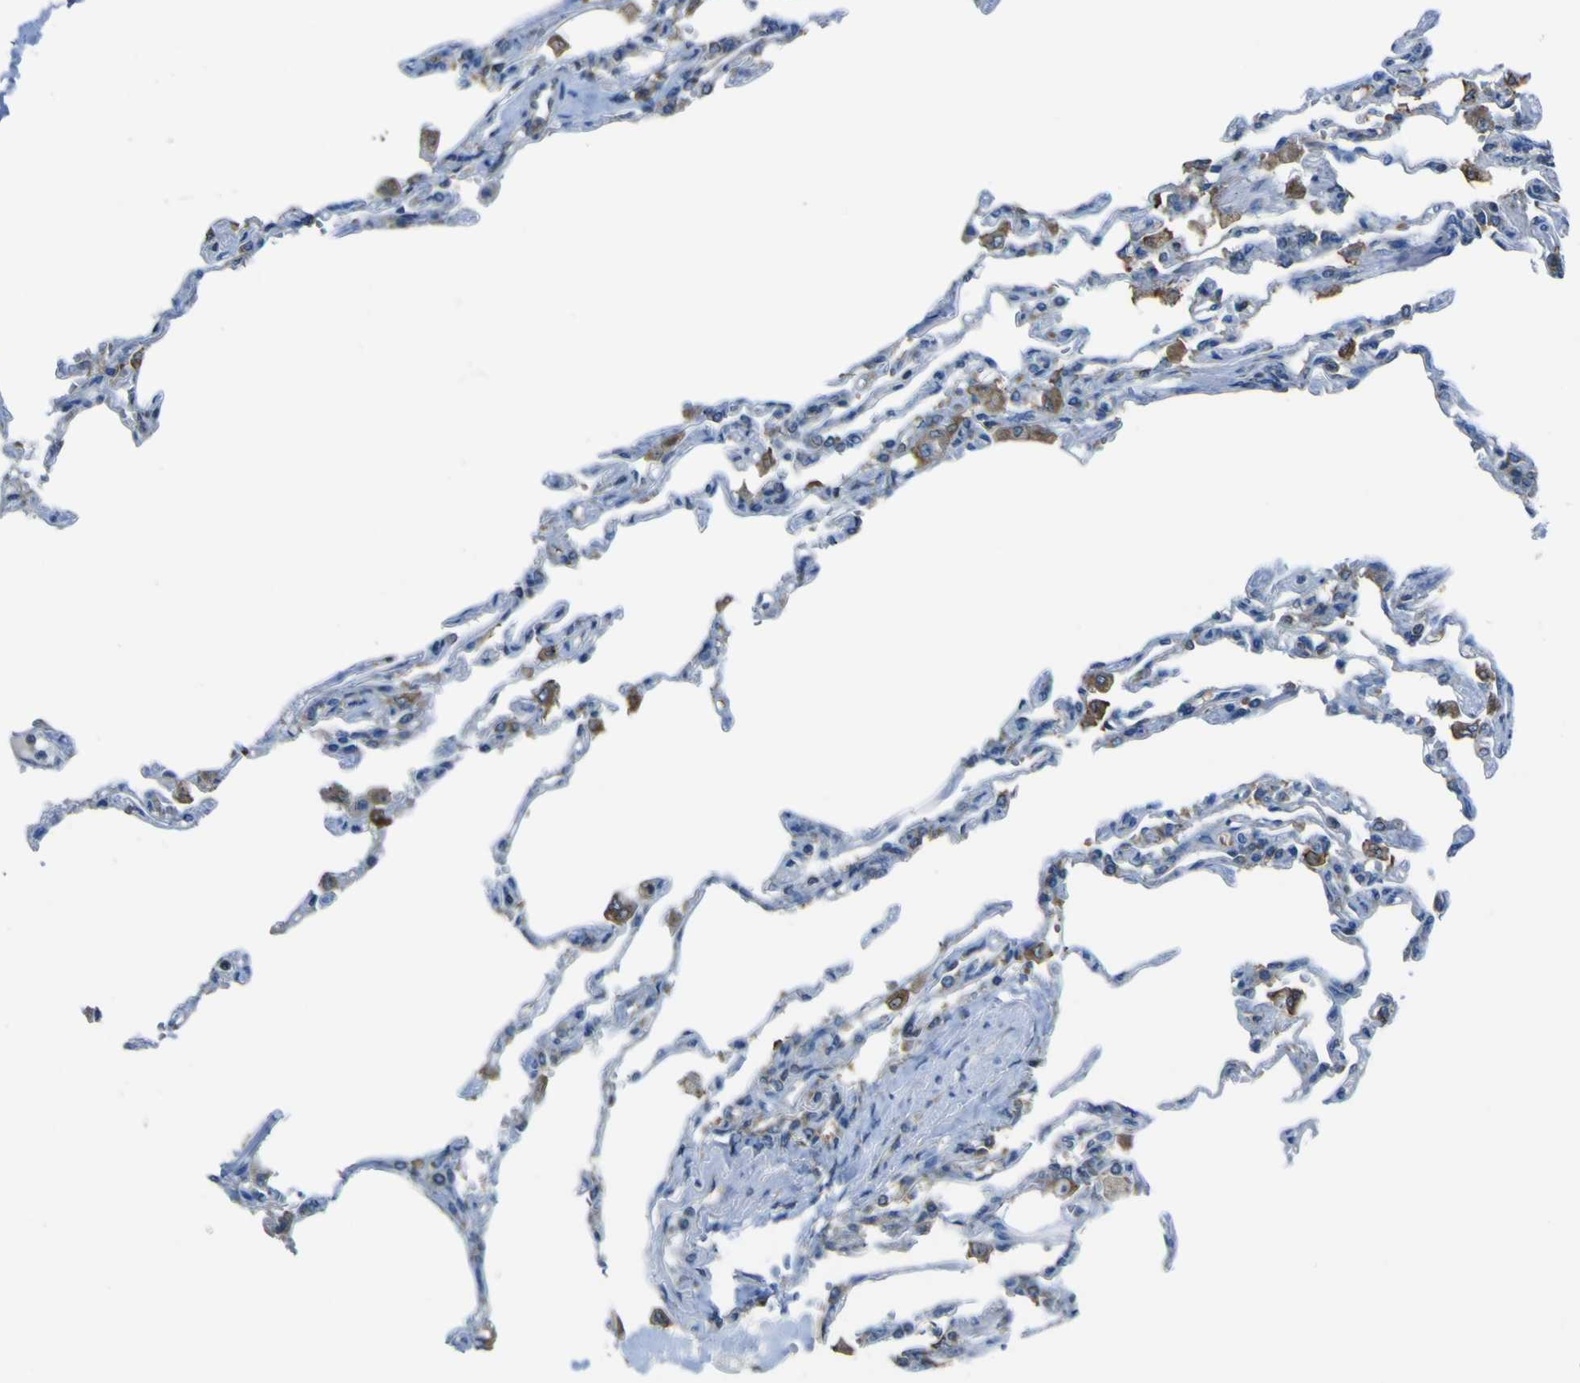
{"staining": {"intensity": "negative", "quantity": "none", "location": "none"}, "tissue": "lung", "cell_type": "Alveolar cells", "image_type": "normal", "snomed": [{"axis": "morphology", "description": "Normal tissue, NOS"}, {"axis": "topography", "description": "Lung"}], "caption": "Photomicrograph shows no protein positivity in alveolar cells of normal lung.", "gene": "STIM1", "patient": {"sex": "male", "age": 21}}